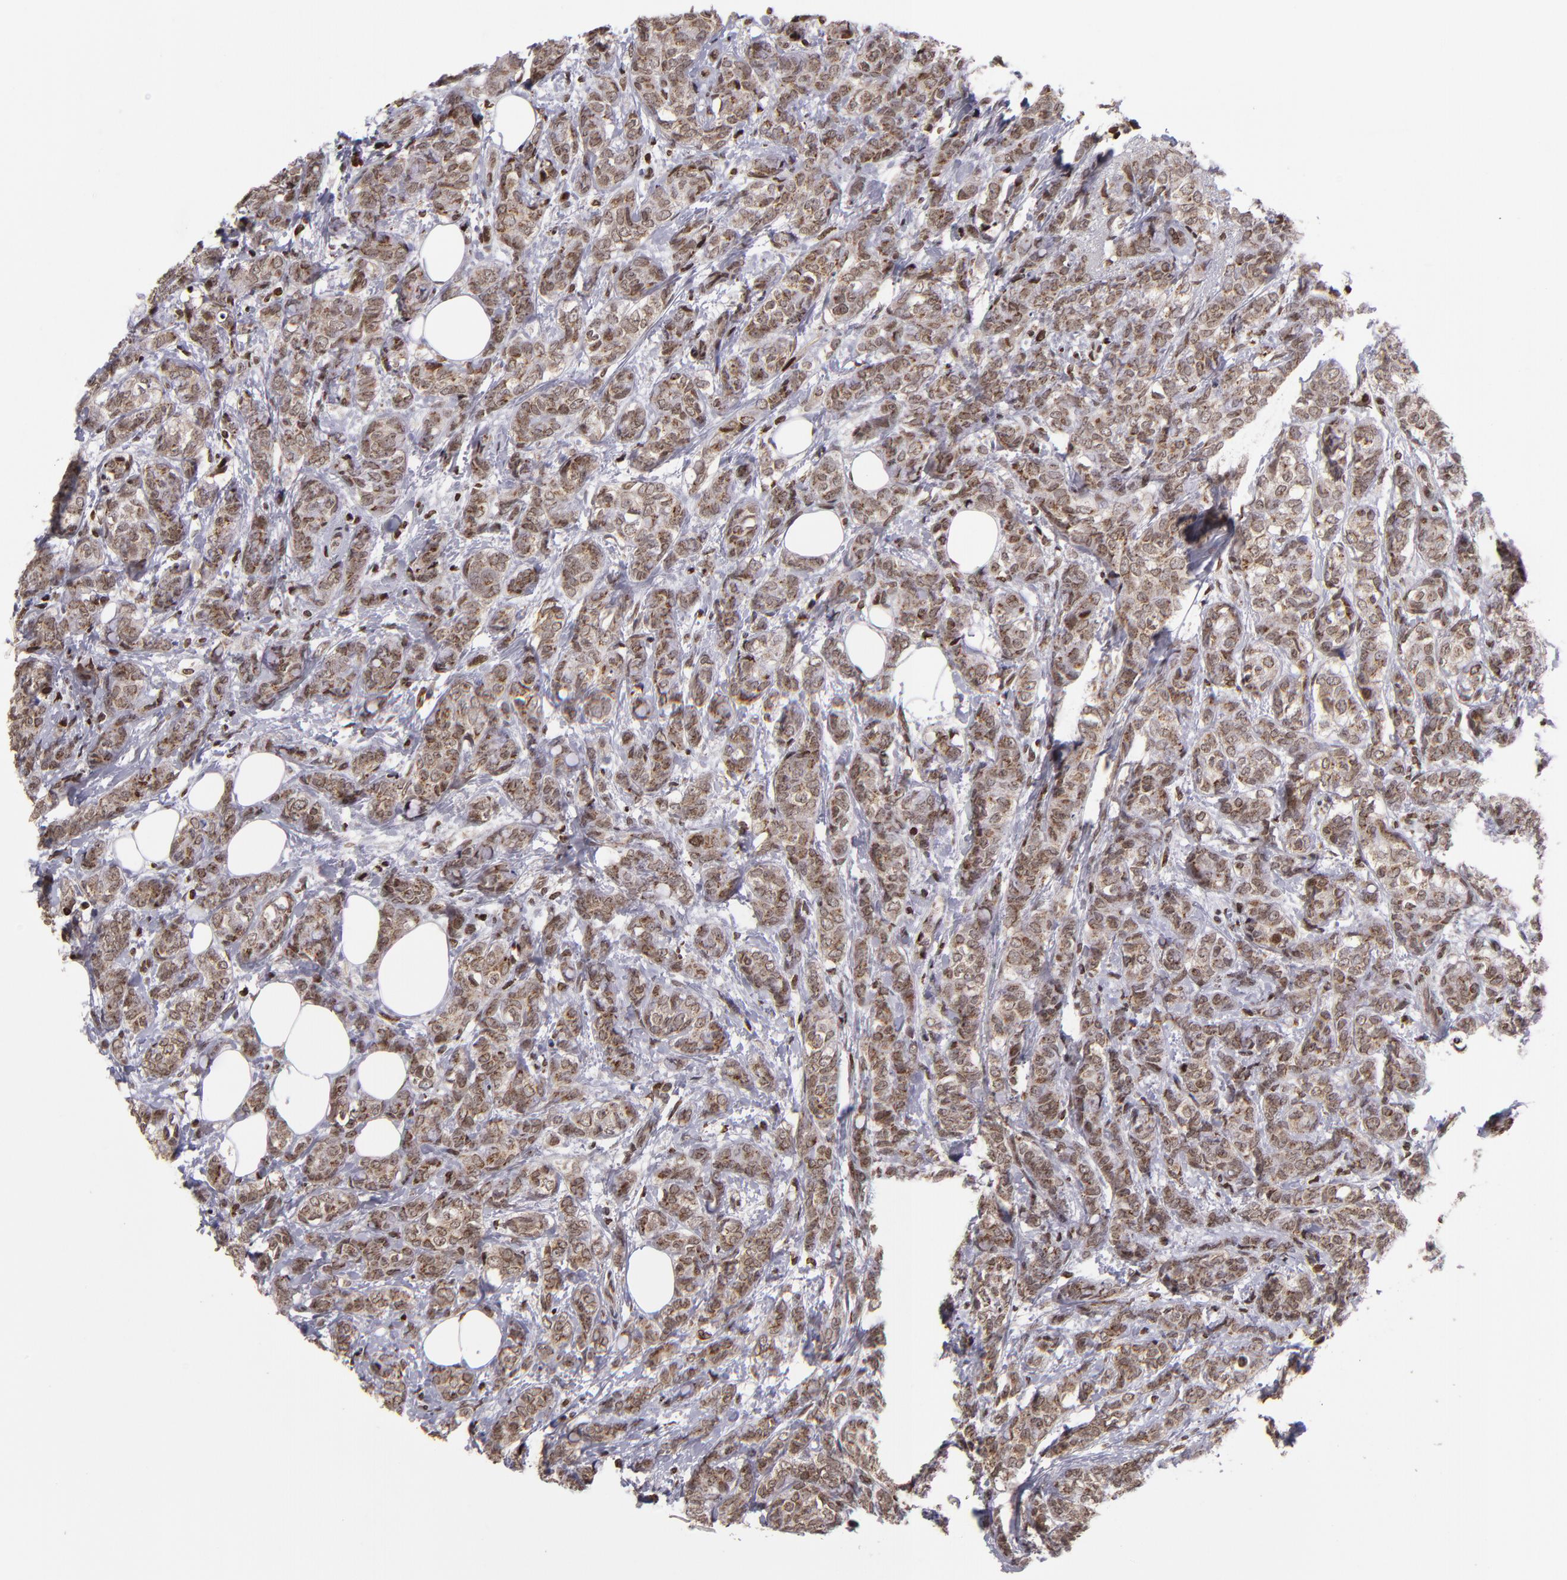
{"staining": {"intensity": "moderate", "quantity": ">75%", "location": "cytoplasmic/membranous,nuclear"}, "tissue": "breast cancer", "cell_type": "Tumor cells", "image_type": "cancer", "snomed": [{"axis": "morphology", "description": "Lobular carcinoma"}, {"axis": "topography", "description": "Breast"}], "caption": "Moderate cytoplasmic/membranous and nuclear positivity is present in approximately >75% of tumor cells in breast lobular carcinoma.", "gene": "CSDC2", "patient": {"sex": "female", "age": 60}}